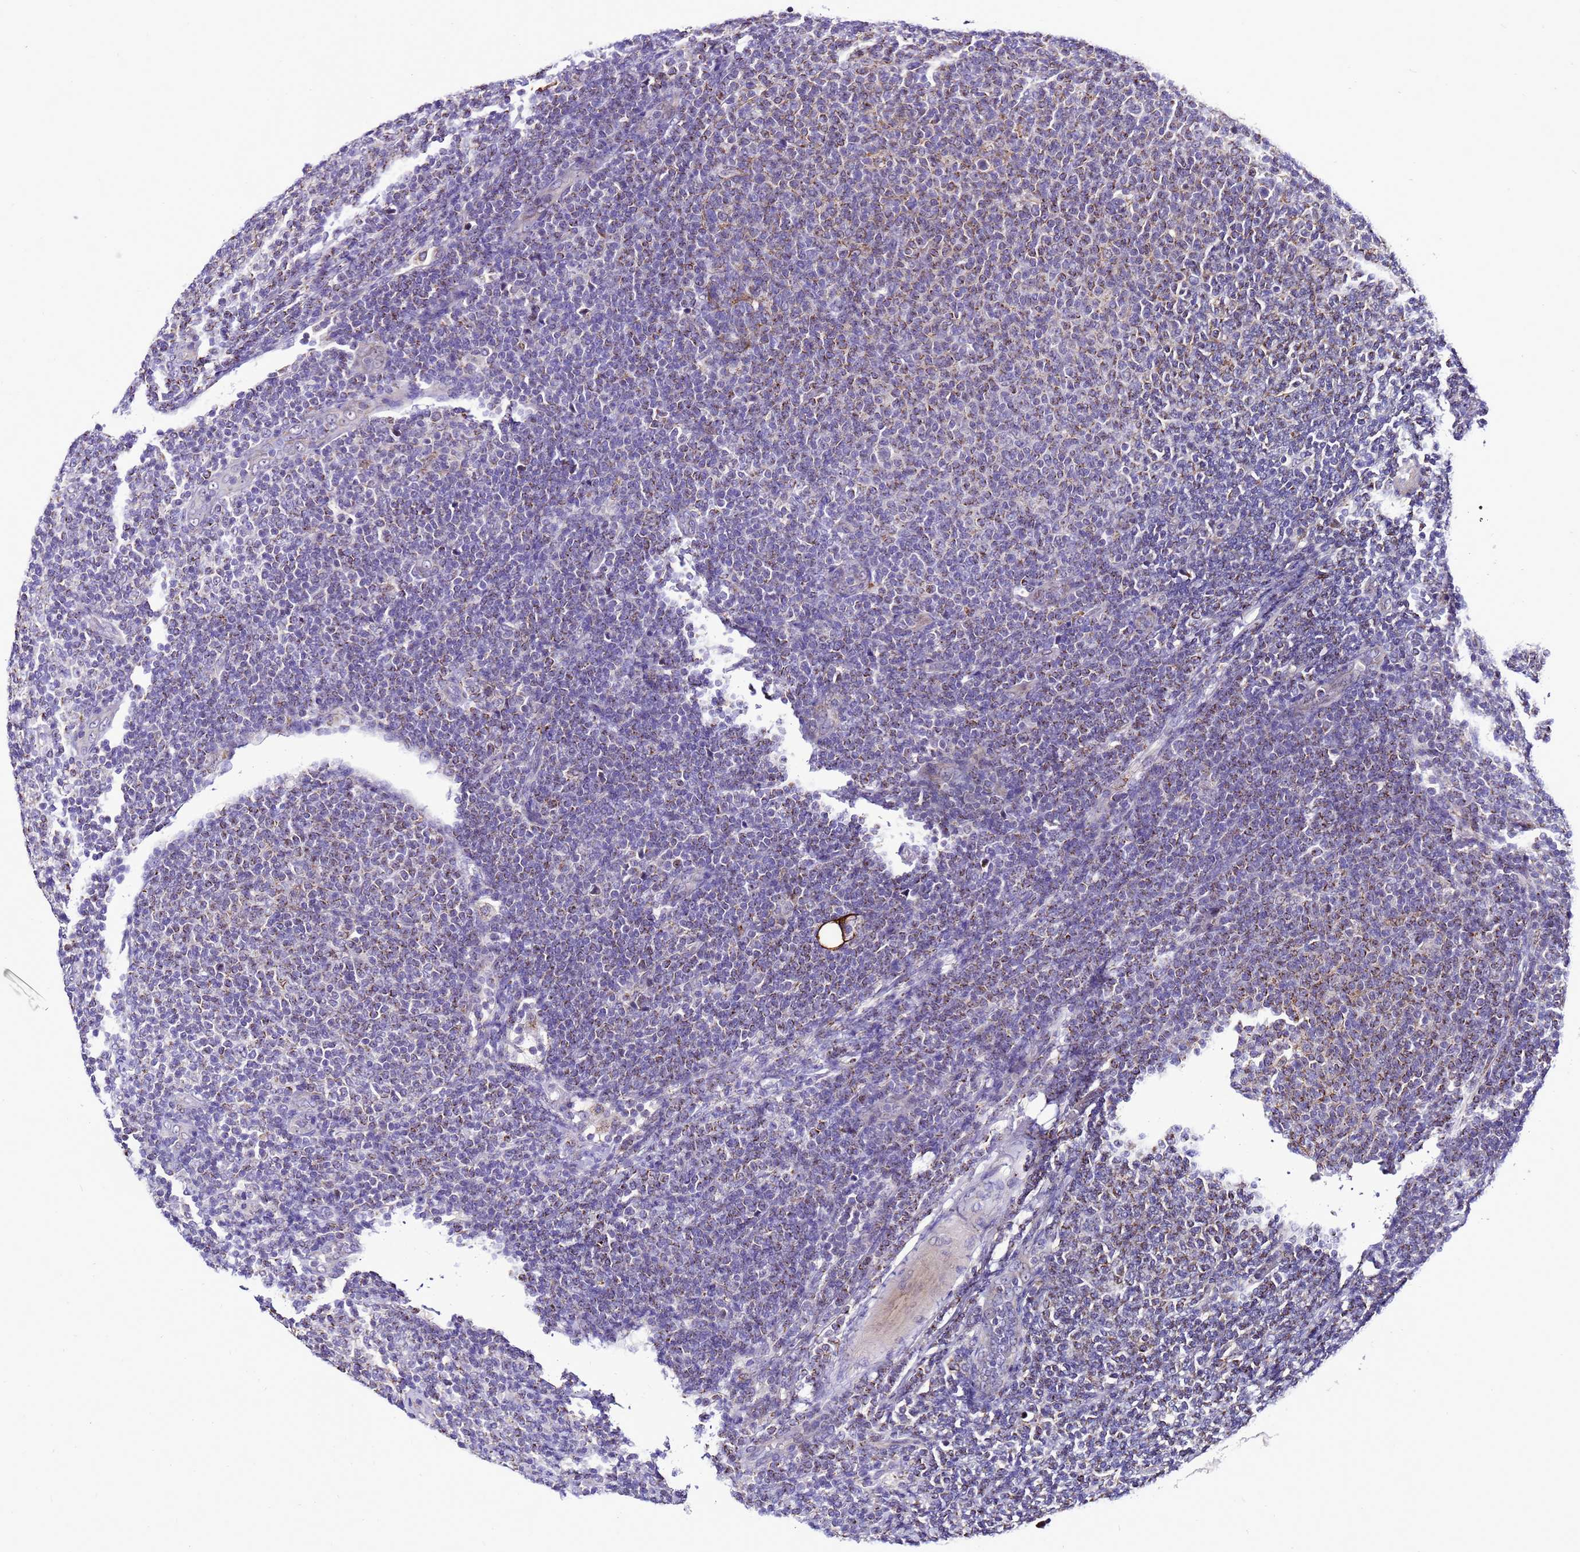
{"staining": {"intensity": "weak", "quantity": "25%-75%", "location": "cytoplasmic/membranous"}, "tissue": "lymphoma", "cell_type": "Tumor cells", "image_type": "cancer", "snomed": [{"axis": "morphology", "description": "Malignant lymphoma, non-Hodgkin's type, Low grade"}, {"axis": "topography", "description": "Lymph node"}], "caption": "Human lymphoma stained for a protein (brown) exhibits weak cytoplasmic/membranous positive expression in approximately 25%-75% of tumor cells.", "gene": "DPH6", "patient": {"sex": "male", "age": 66}}